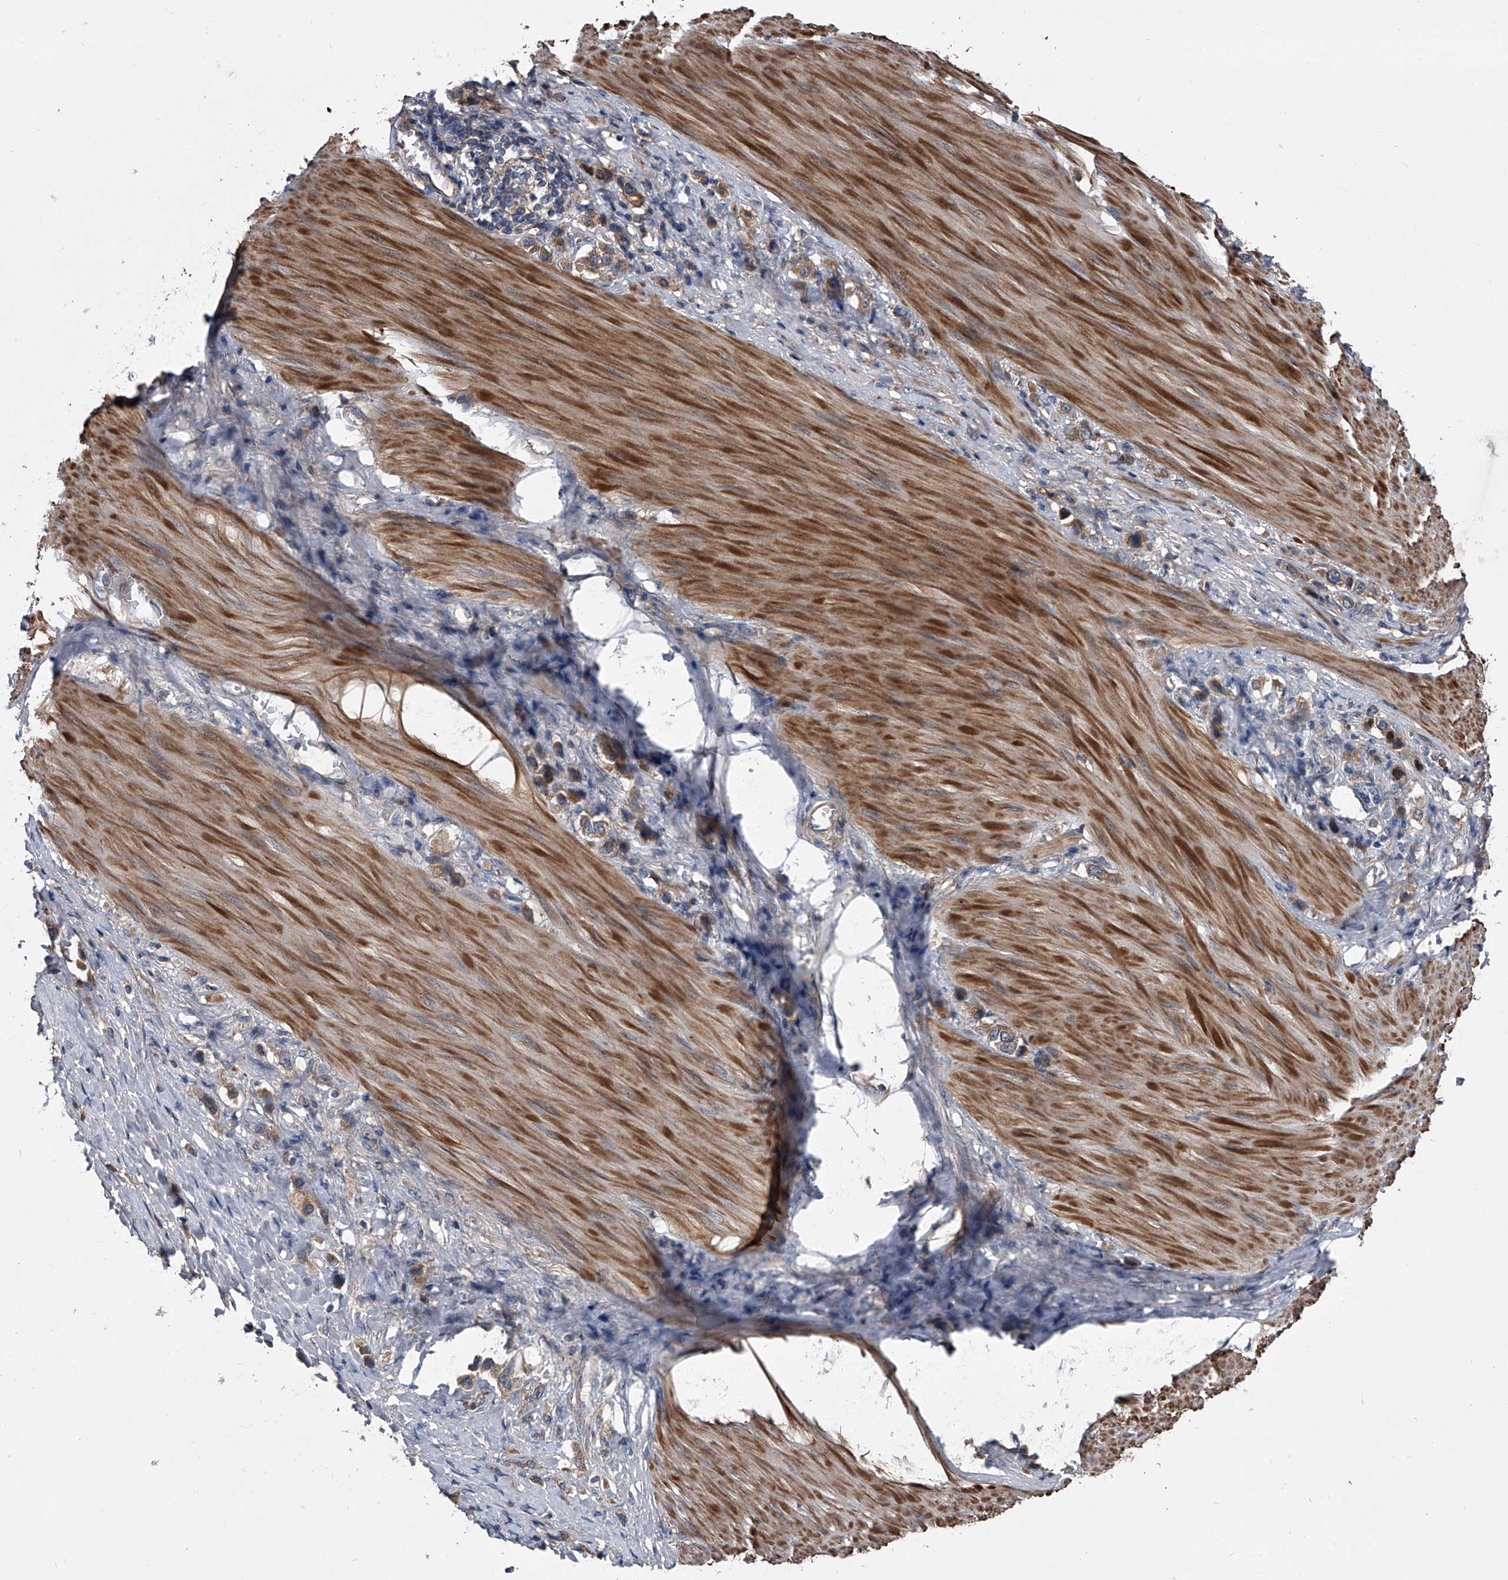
{"staining": {"intensity": "moderate", "quantity": ">75%", "location": "cytoplasmic/membranous"}, "tissue": "stomach cancer", "cell_type": "Tumor cells", "image_type": "cancer", "snomed": [{"axis": "morphology", "description": "Adenocarcinoma, NOS"}, {"axis": "topography", "description": "Stomach"}], "caption": "IHC staining of stomach cancer, which demonstrates medium levels of moderate cytoplasmic/membranous expression in about >75% of tumor cells indicating moderate cytoplasmic/membranous protein staining. The staining was performed using DAB (brown) for protein detection and nuclei were counterstained in hematoxylin (blue).", "gene": "KIF13A", "patient": {"sex": "female", "age": 65}}